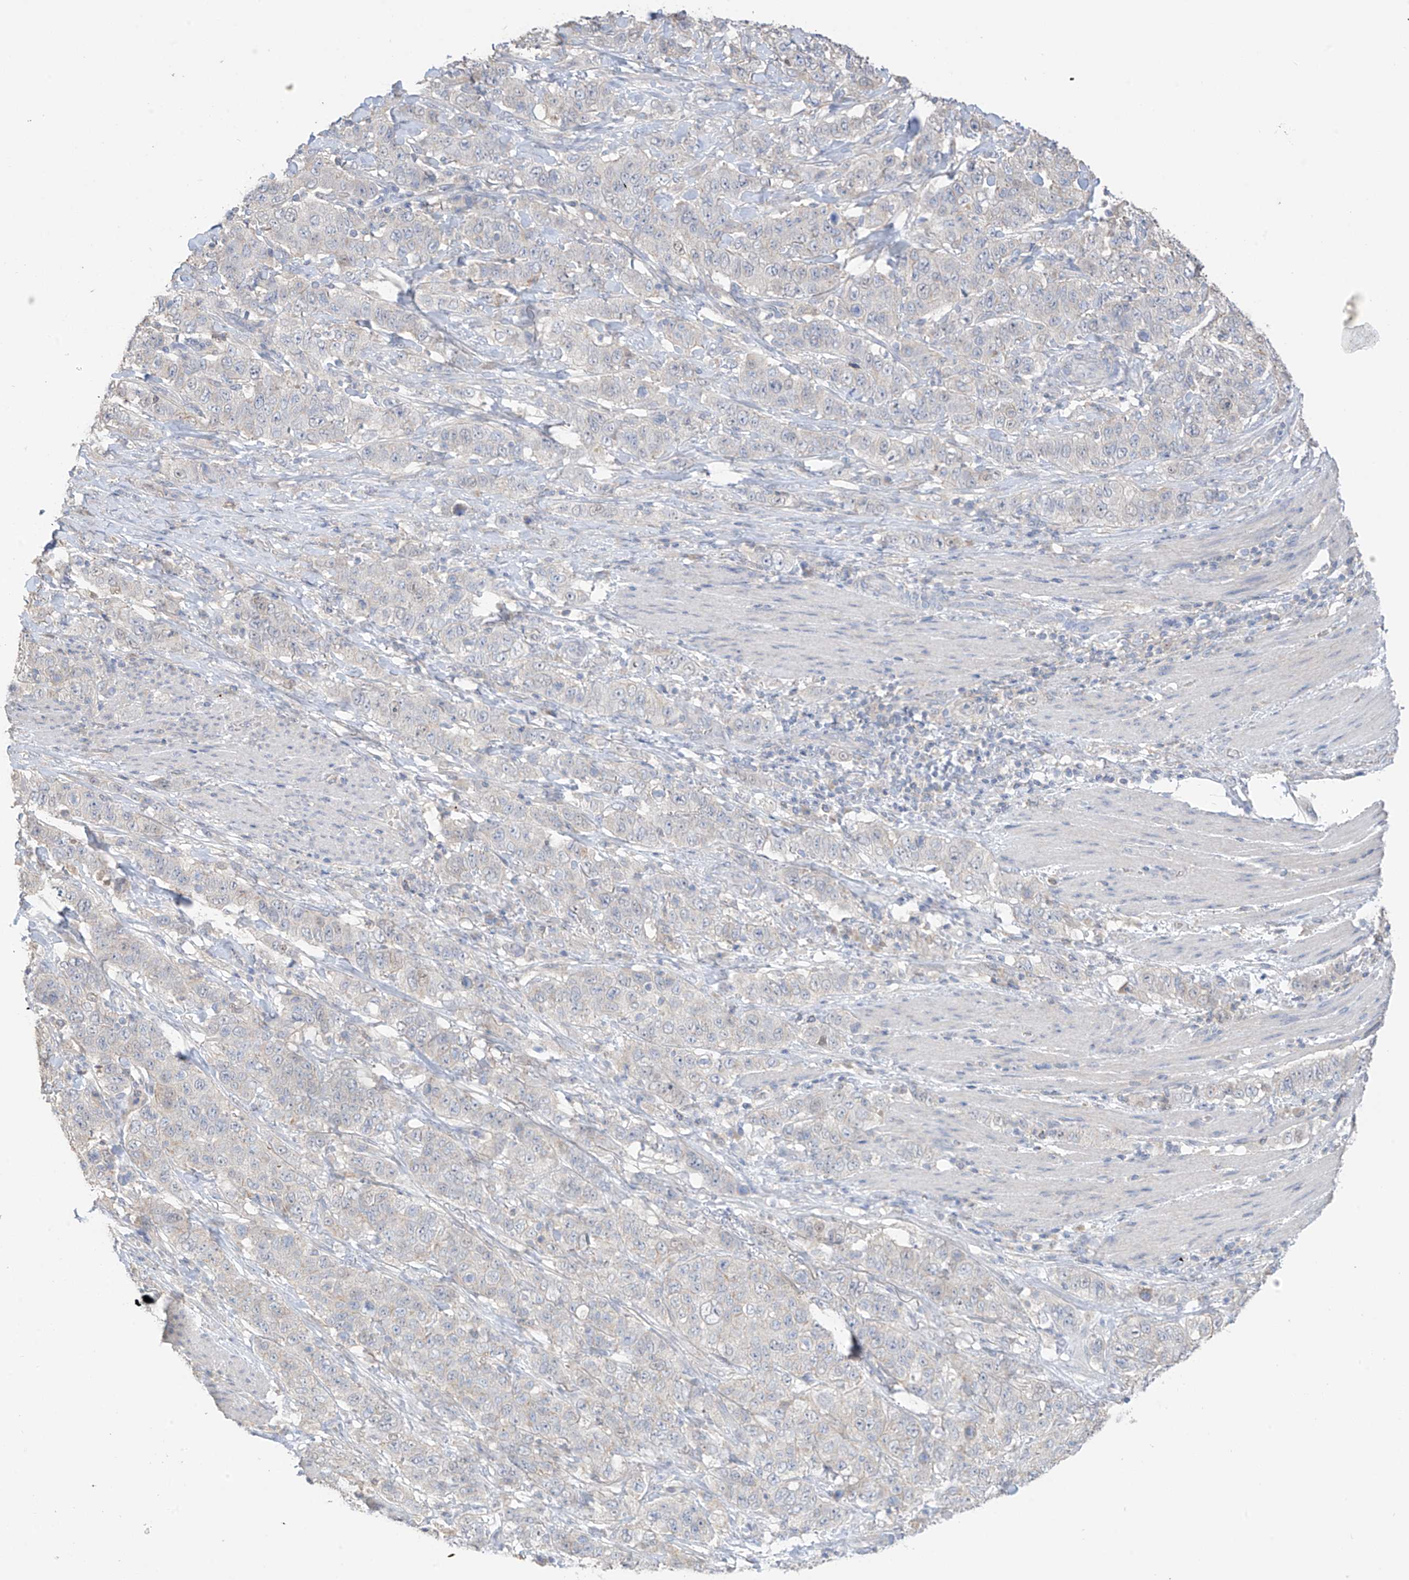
{"staining": {"intensity": "negative", "quantity": "none", "location": "none"}, "tissue": "stomach cancer", "cell_type": "Tumor cells", "image_type": "cancer", "snomed": [{"axis": "morphology", "description": "Adenocarcinoma, NOS"}, {"axis": "topography", "description": "Stomach"}], "caption": "This histopathology image is of stomach cancer stained with immunohistochemistry (IHC) to label a protein in brown with the nuclei are counter-stained blue. There is no expression in tumor cells.", "gene": "CAPN13", "patient": {"sex": "male", "age": 48}}